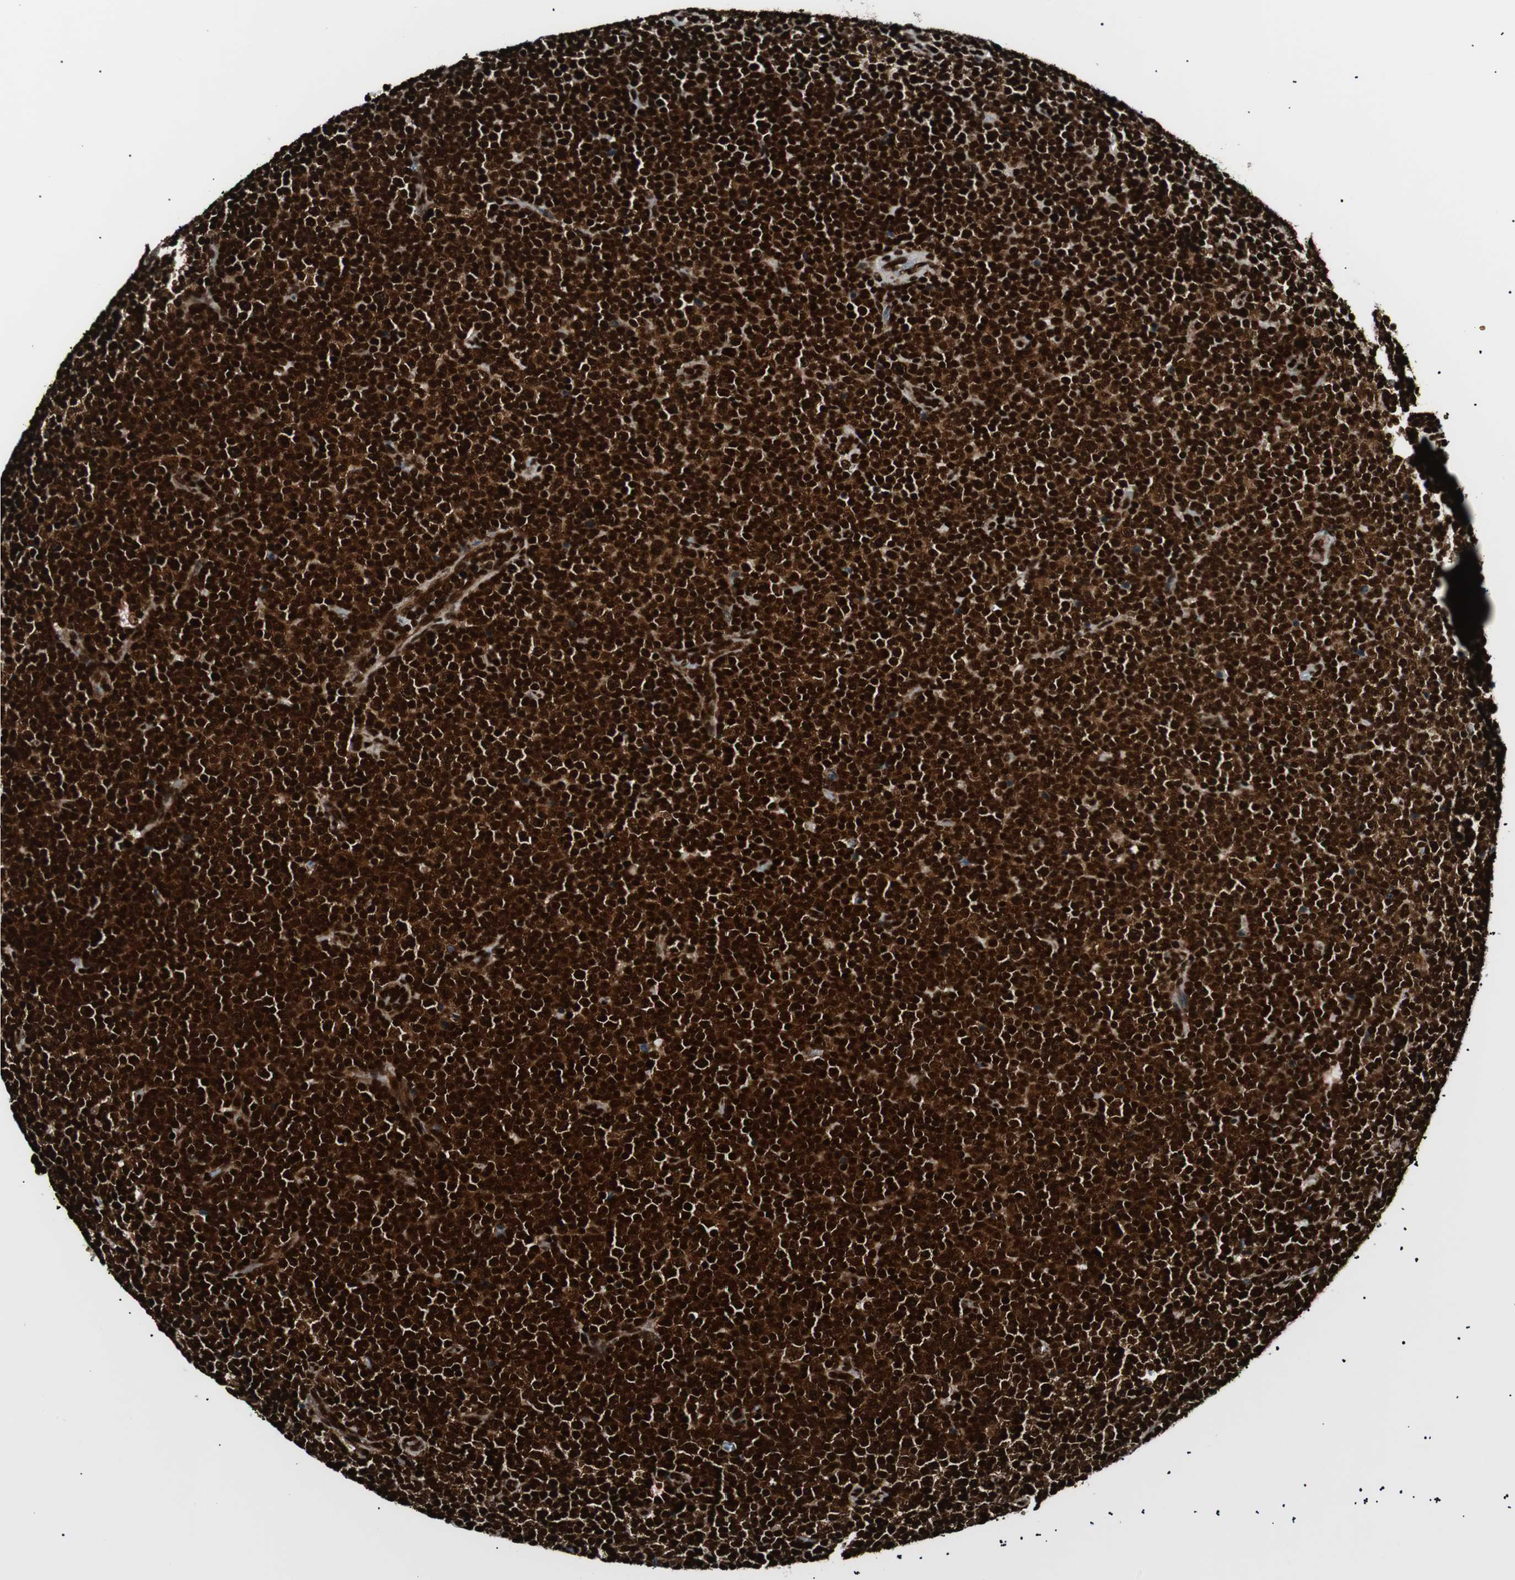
{"staining": {"intensity": "strong", "quantity": ">75%", "location": "nuclear"}, "tissue": "lymphoma", "cell_type": "Tumor cells", "image_type": "cancer", "snomed": [{"axis": "morphology", "description": "Malignant lymphoma, non-Hodgkin's type, Low grade"}, {"axis": "topography", "description": "Lymph node"}], "caption": "Strong nuclear expression is identified in about >75% of tumor cells in low-grade malignant lymphoma, non-Hodgkin's type.", "gene": "EWSR1", "patient": {"sex": "female", "age": 67}}